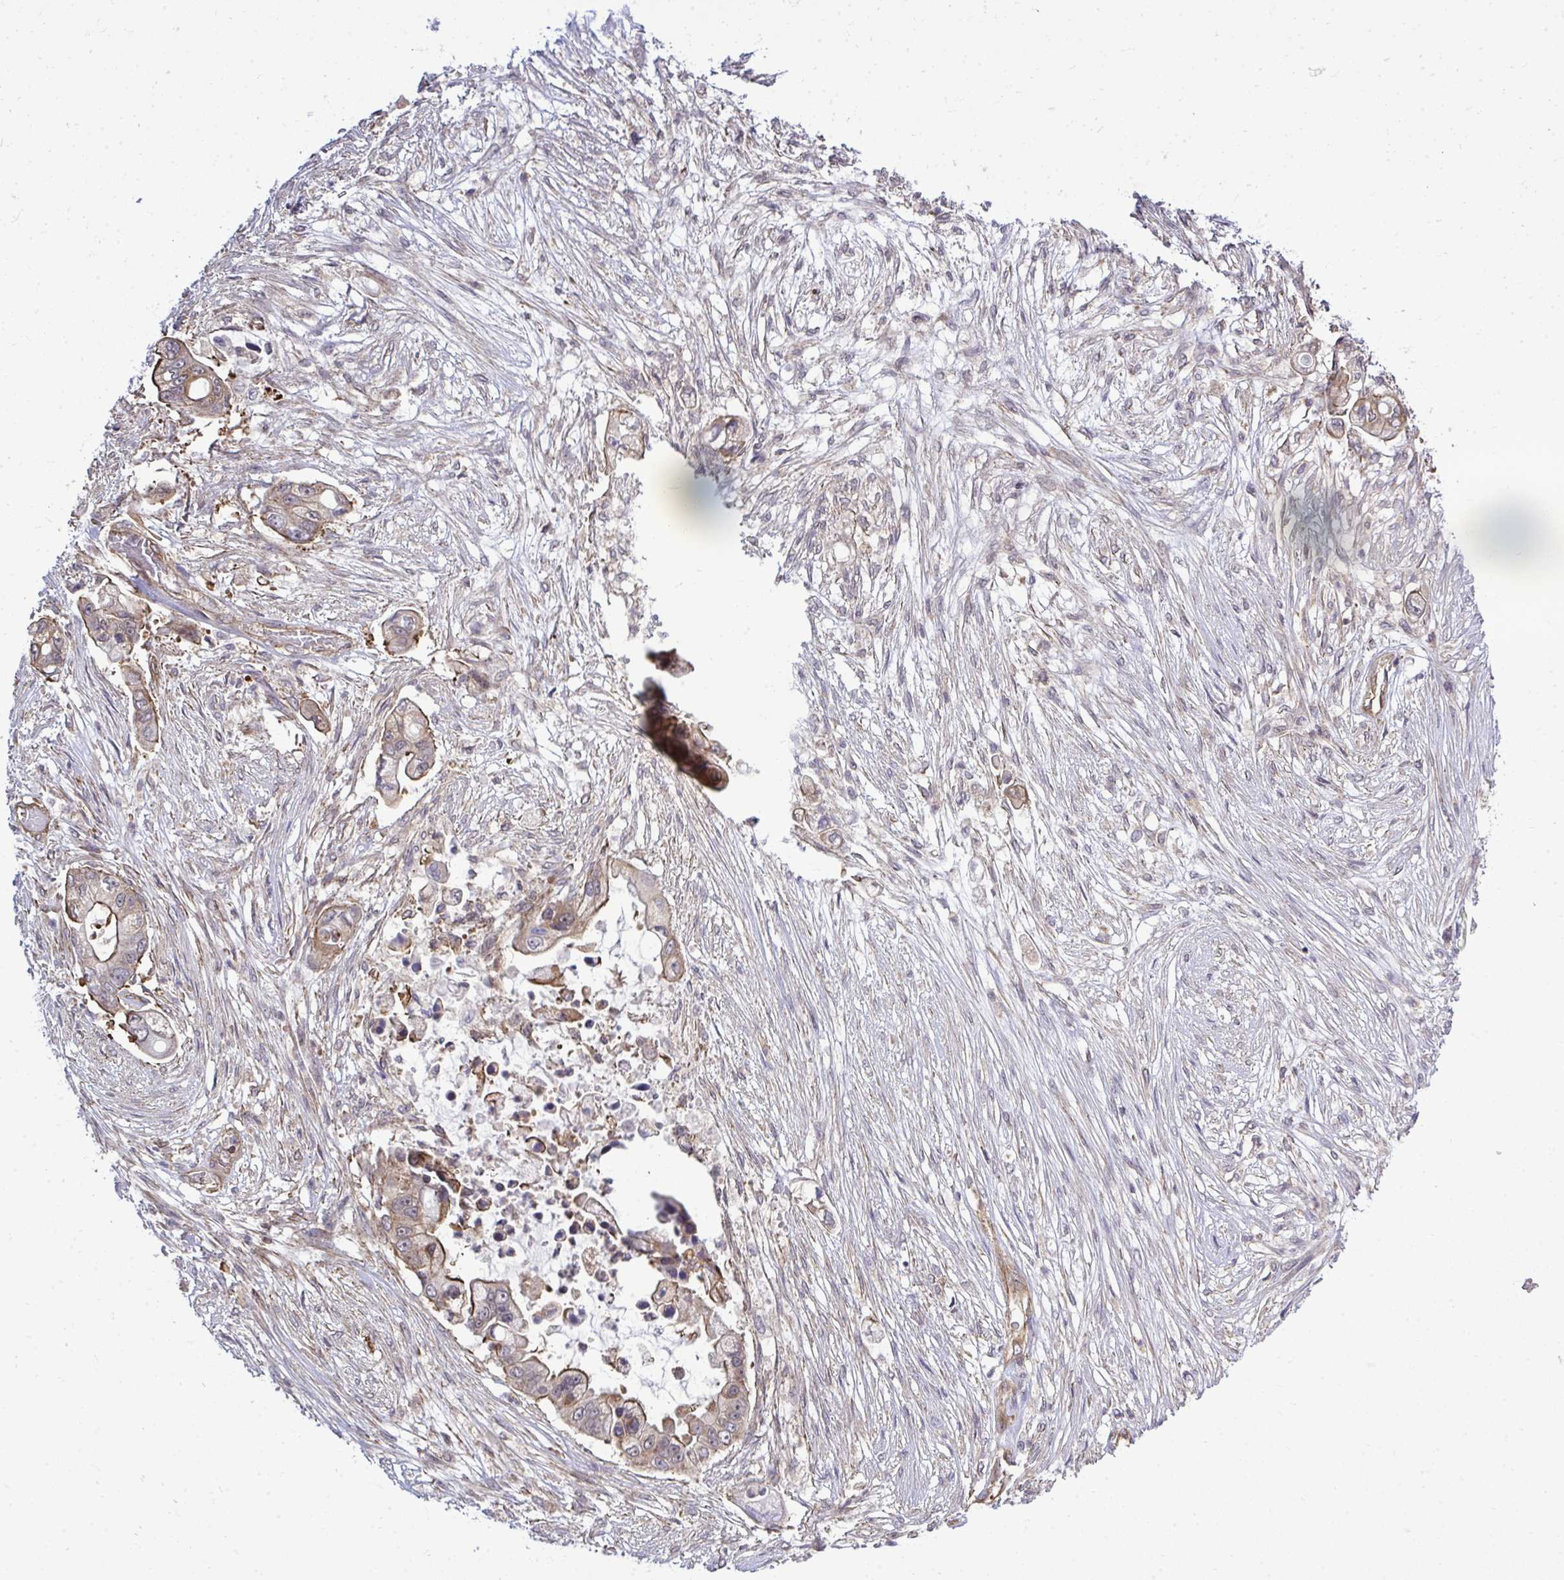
{"staining": {"intensity": "moderate", "quantity": "25%-75%", "location": "cytoplasmic/membranous"}, "tissue": "pancreatic cancer", "cell_type": "Tumor cells", "image_type": "cancer", "snomed": [{"axis": "morphology", "description": "Adenocarcinoma, NOS"}, {"axis": "topography", "description": "Pancreas"}], "caption": "IHC (DAB (3,3'-diaminobenzidine)) staining of pancreatic cancer demonstrates moderate cytoplasmic/membranous protein staining in about 25%-75% of tumor cells. (DAB (3,3'-diaminobenzidine) IHC, brown staining for protein, blue staining for nuclei).", "gene": "FUT10", "patient": {"sex": "female", "age": 69}}